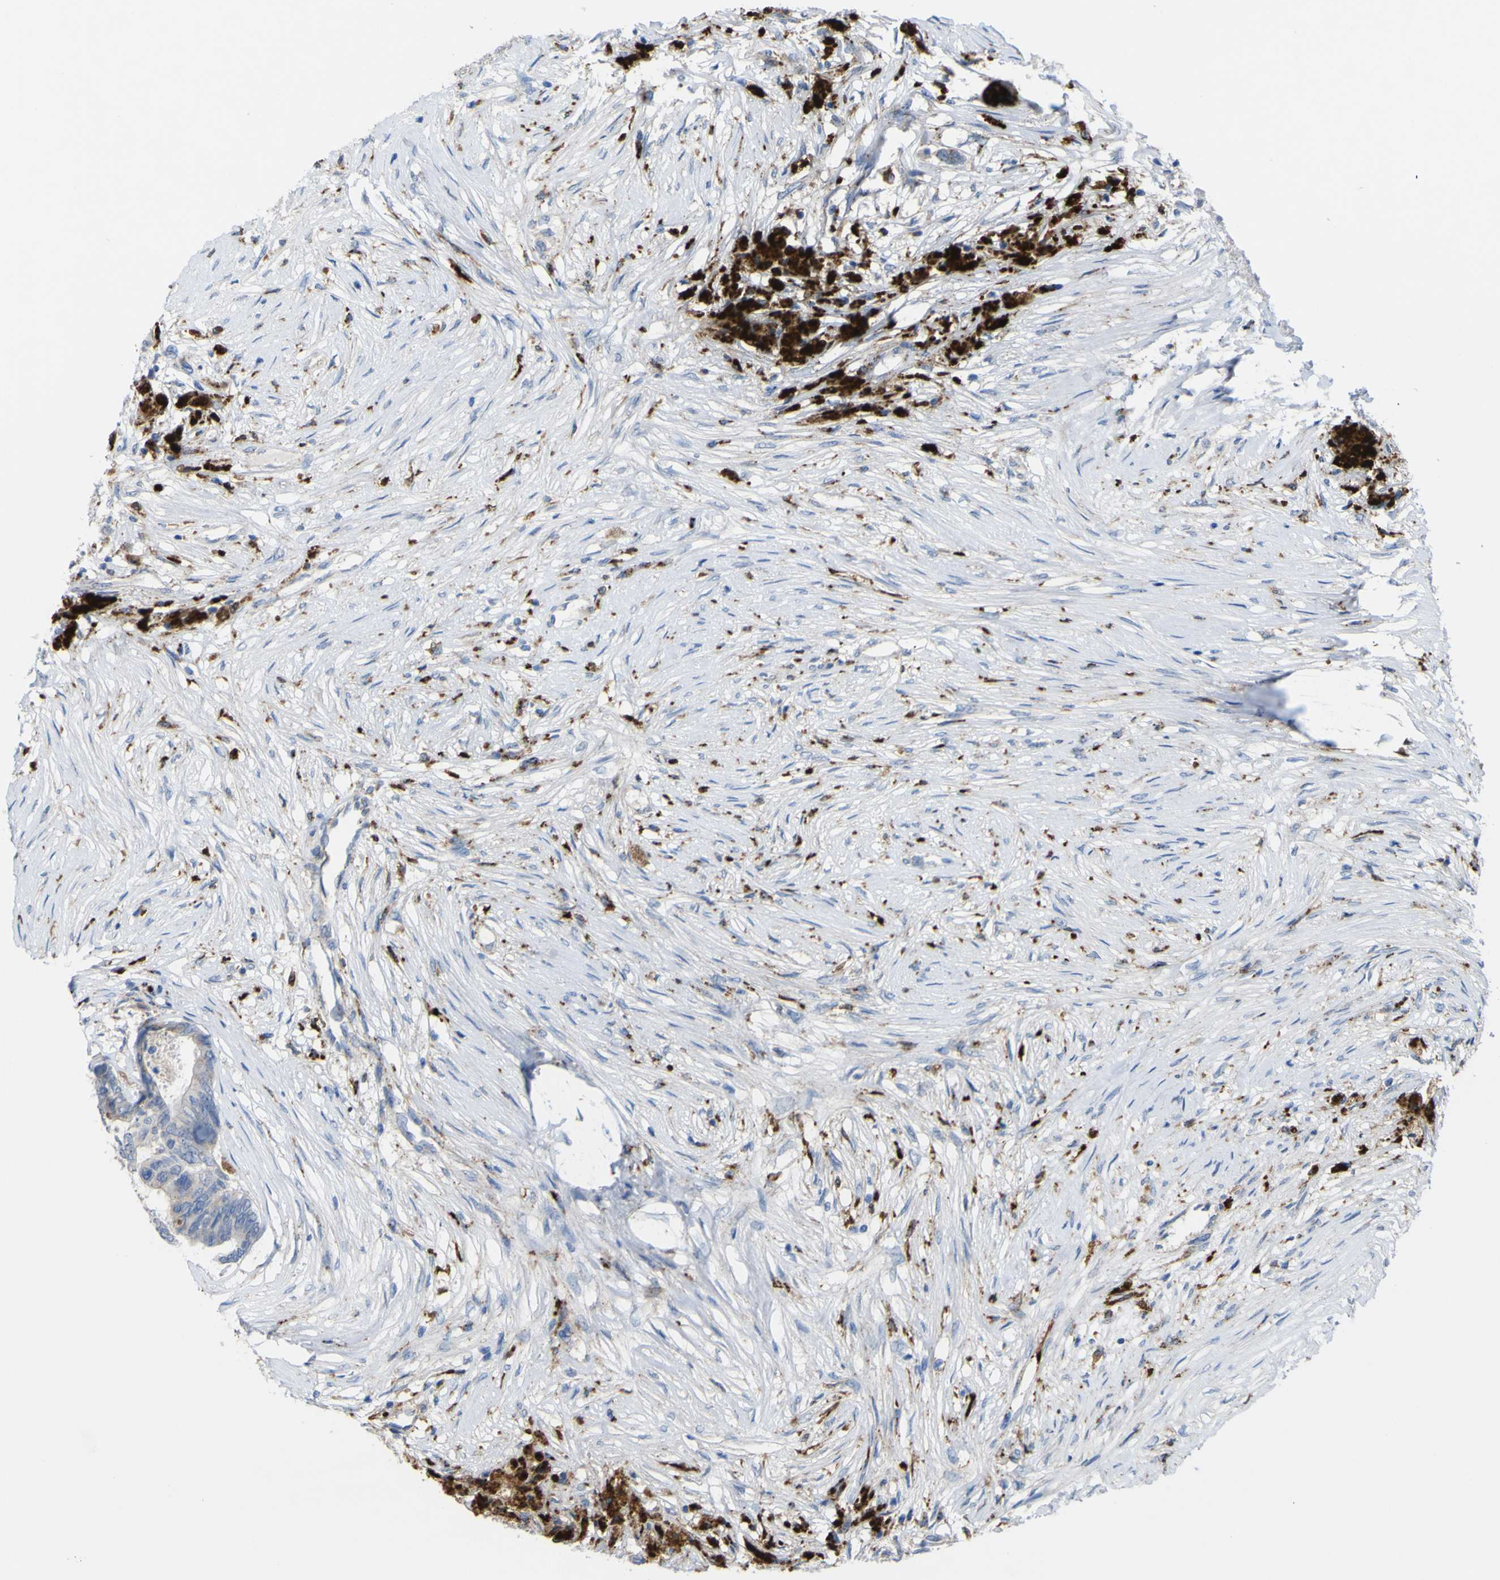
{"staining": {"intensity": "weak", "quantity": "<25%", "location": "cytoplasmic/membranous"}, "tissue": "colorectal cancer", "cell_type": "Tumor cells", "image_type": "cancer", "snomed": [{"axis": "morphology", "description": "Adenocarcinoma, NOS"}, {"axis": "topography", "description": "Rectum"}], "caption": "Protein analysis of colorectal cancer reveals no significant expression in tumor cells.", "gene": "PLD3", "patient": {"sex": "male", "age": 63}}